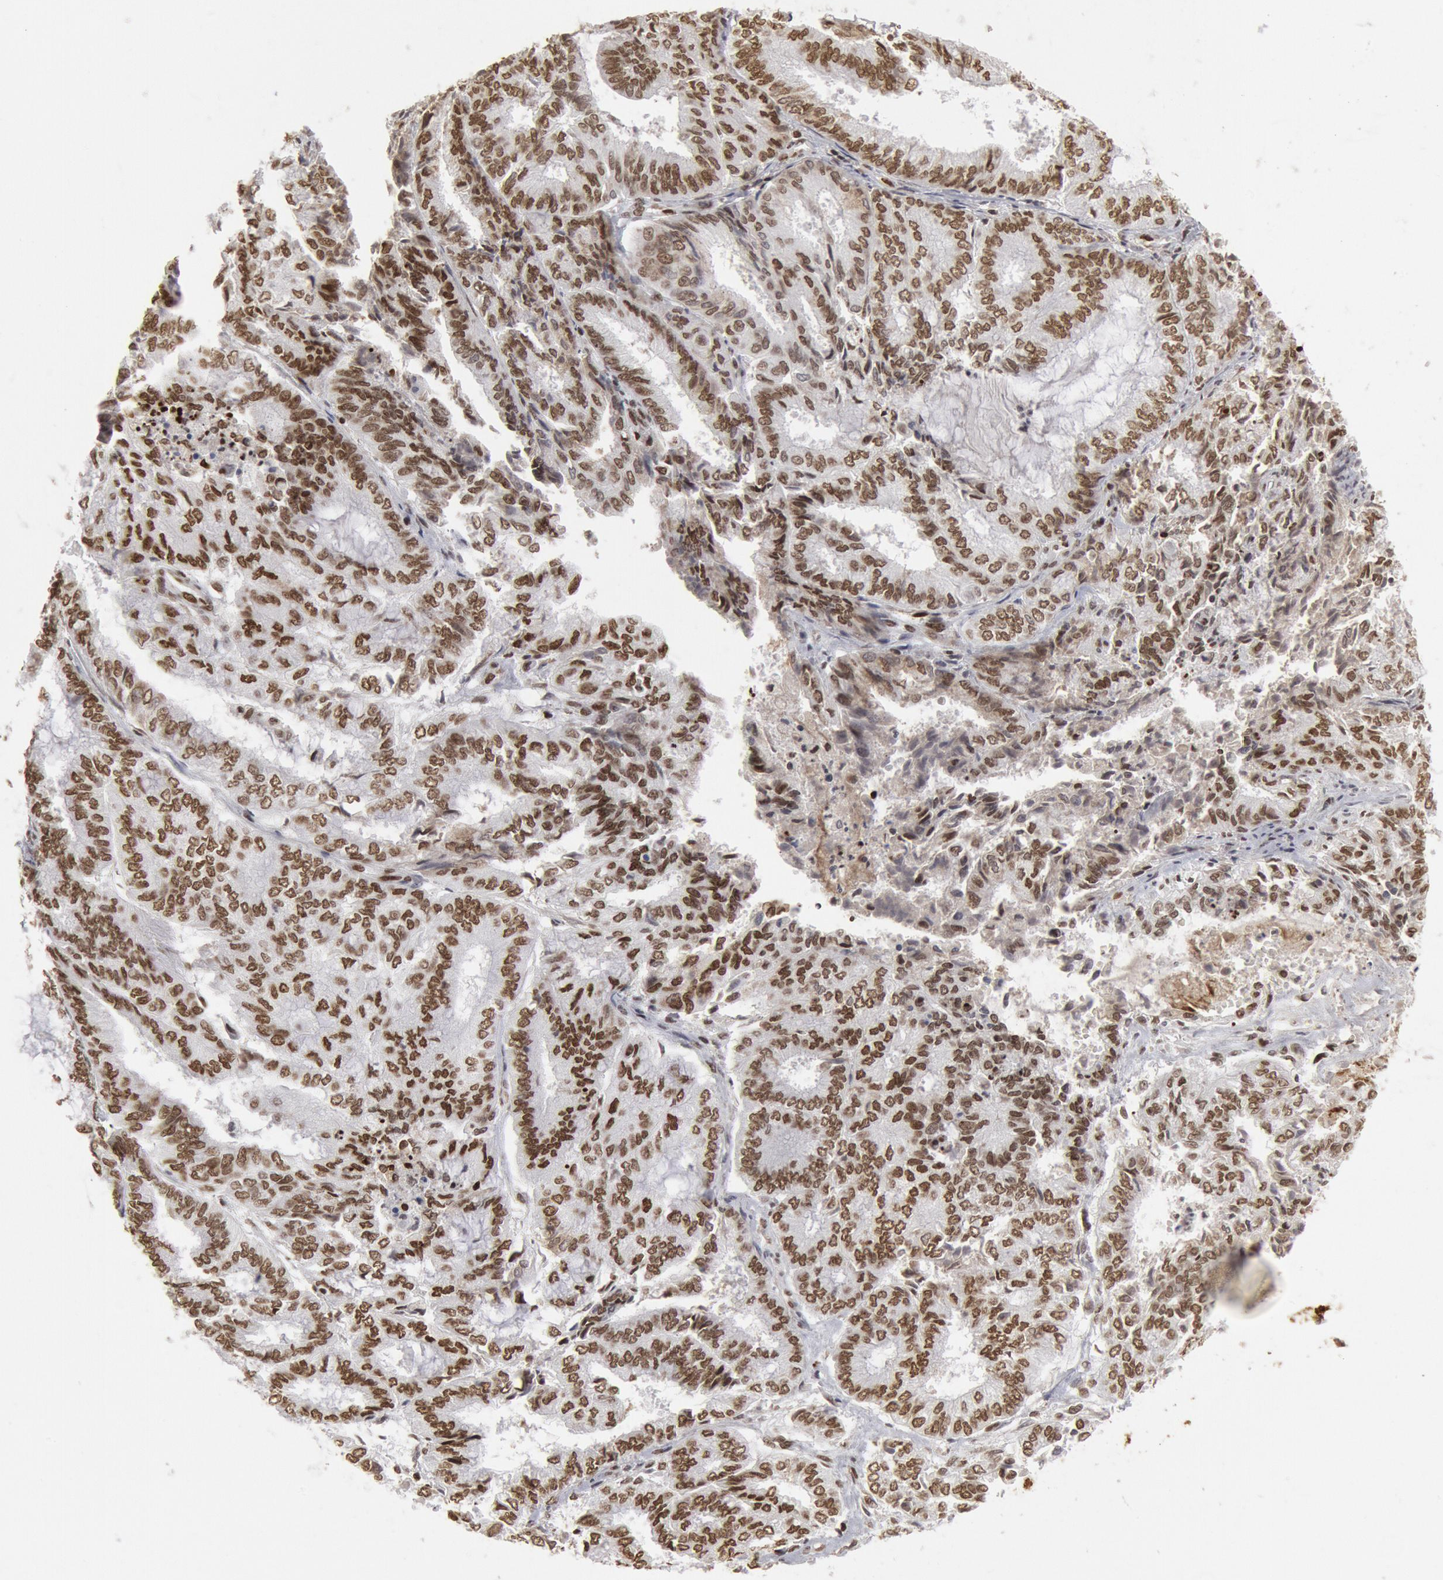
{"staining": {"intensity": "strong", "quantity": ">75%", "location": "nuclear"}, "tissue": "endometrial cancer", "cell_type": "Tumor cells", "image_type": "cancer", "snomed": [{"axis": "morphology", "description": "Adenocarcinoma, NOS"}, {"axis": "topography", "description": "Endometrium"}], "caption": "Adenocarcinoma (endometrial) was stained to show a protein in brown. There is high levels of strong nuclear positivity in approximately >75% of tumor cells.", "gene": "SUB1", "patient": {"sex": "female", "age": 59}}